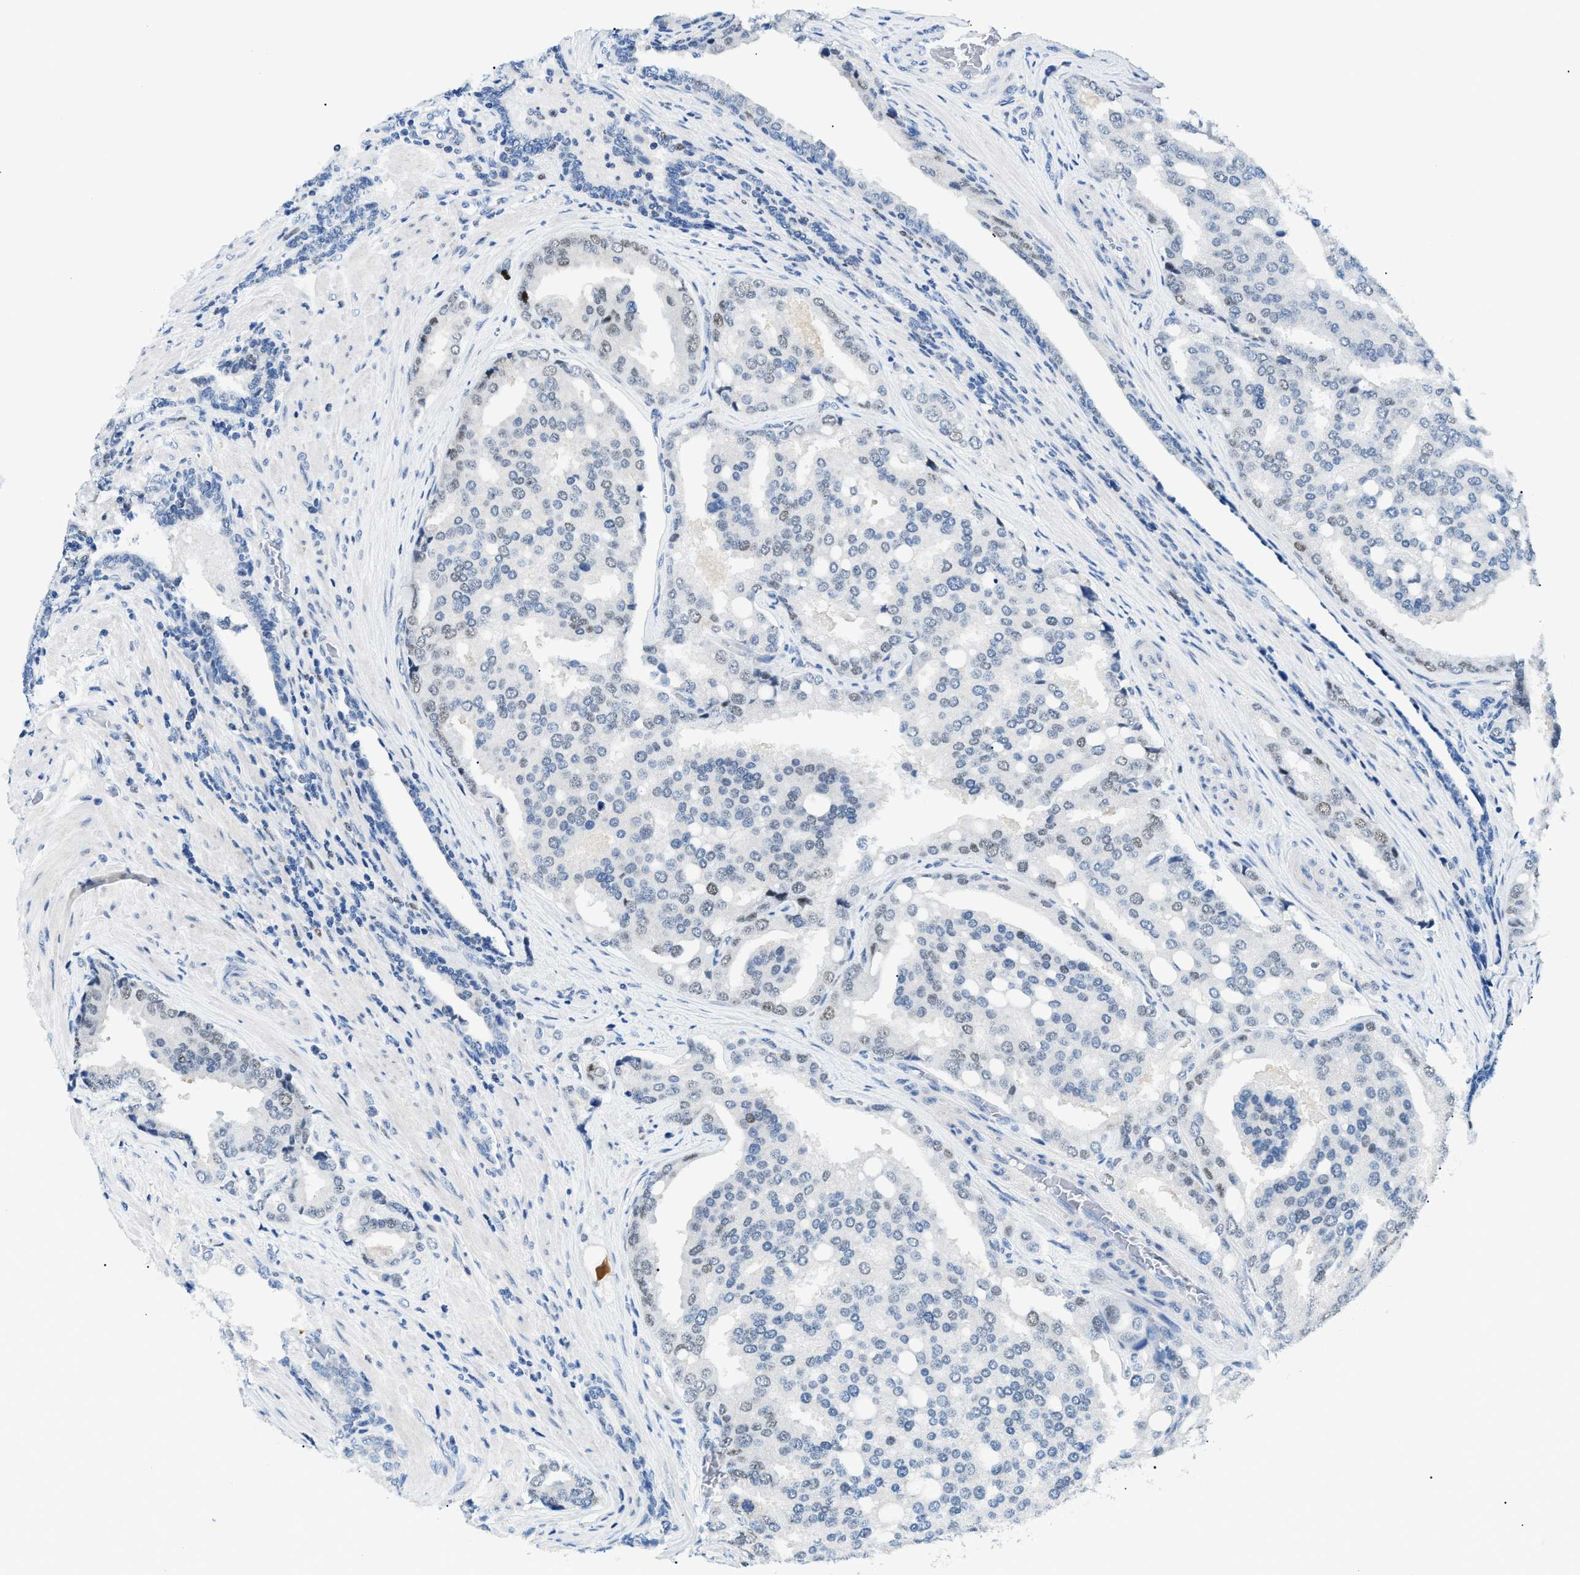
{"staining": {"intensity": "weak", "quantity": "<25%", "location": "nuclear"}, "tissue": "prostate cancer", "cell_type": "Tumor cells", "image_type": "cancer", "snomed": [{"axis": "morphology", "description": "Adenocarcinoma, High grade"}, {"axis": "topography", "description": "Prostate"}], "caption": "Immunohistochemistry micrograph of prostate cancer stained for a protein (brown), which demonstrates no positivity in tumor cells.", "gene": "SMARCC1", "patient": {"sex": "male", "age": 50}}